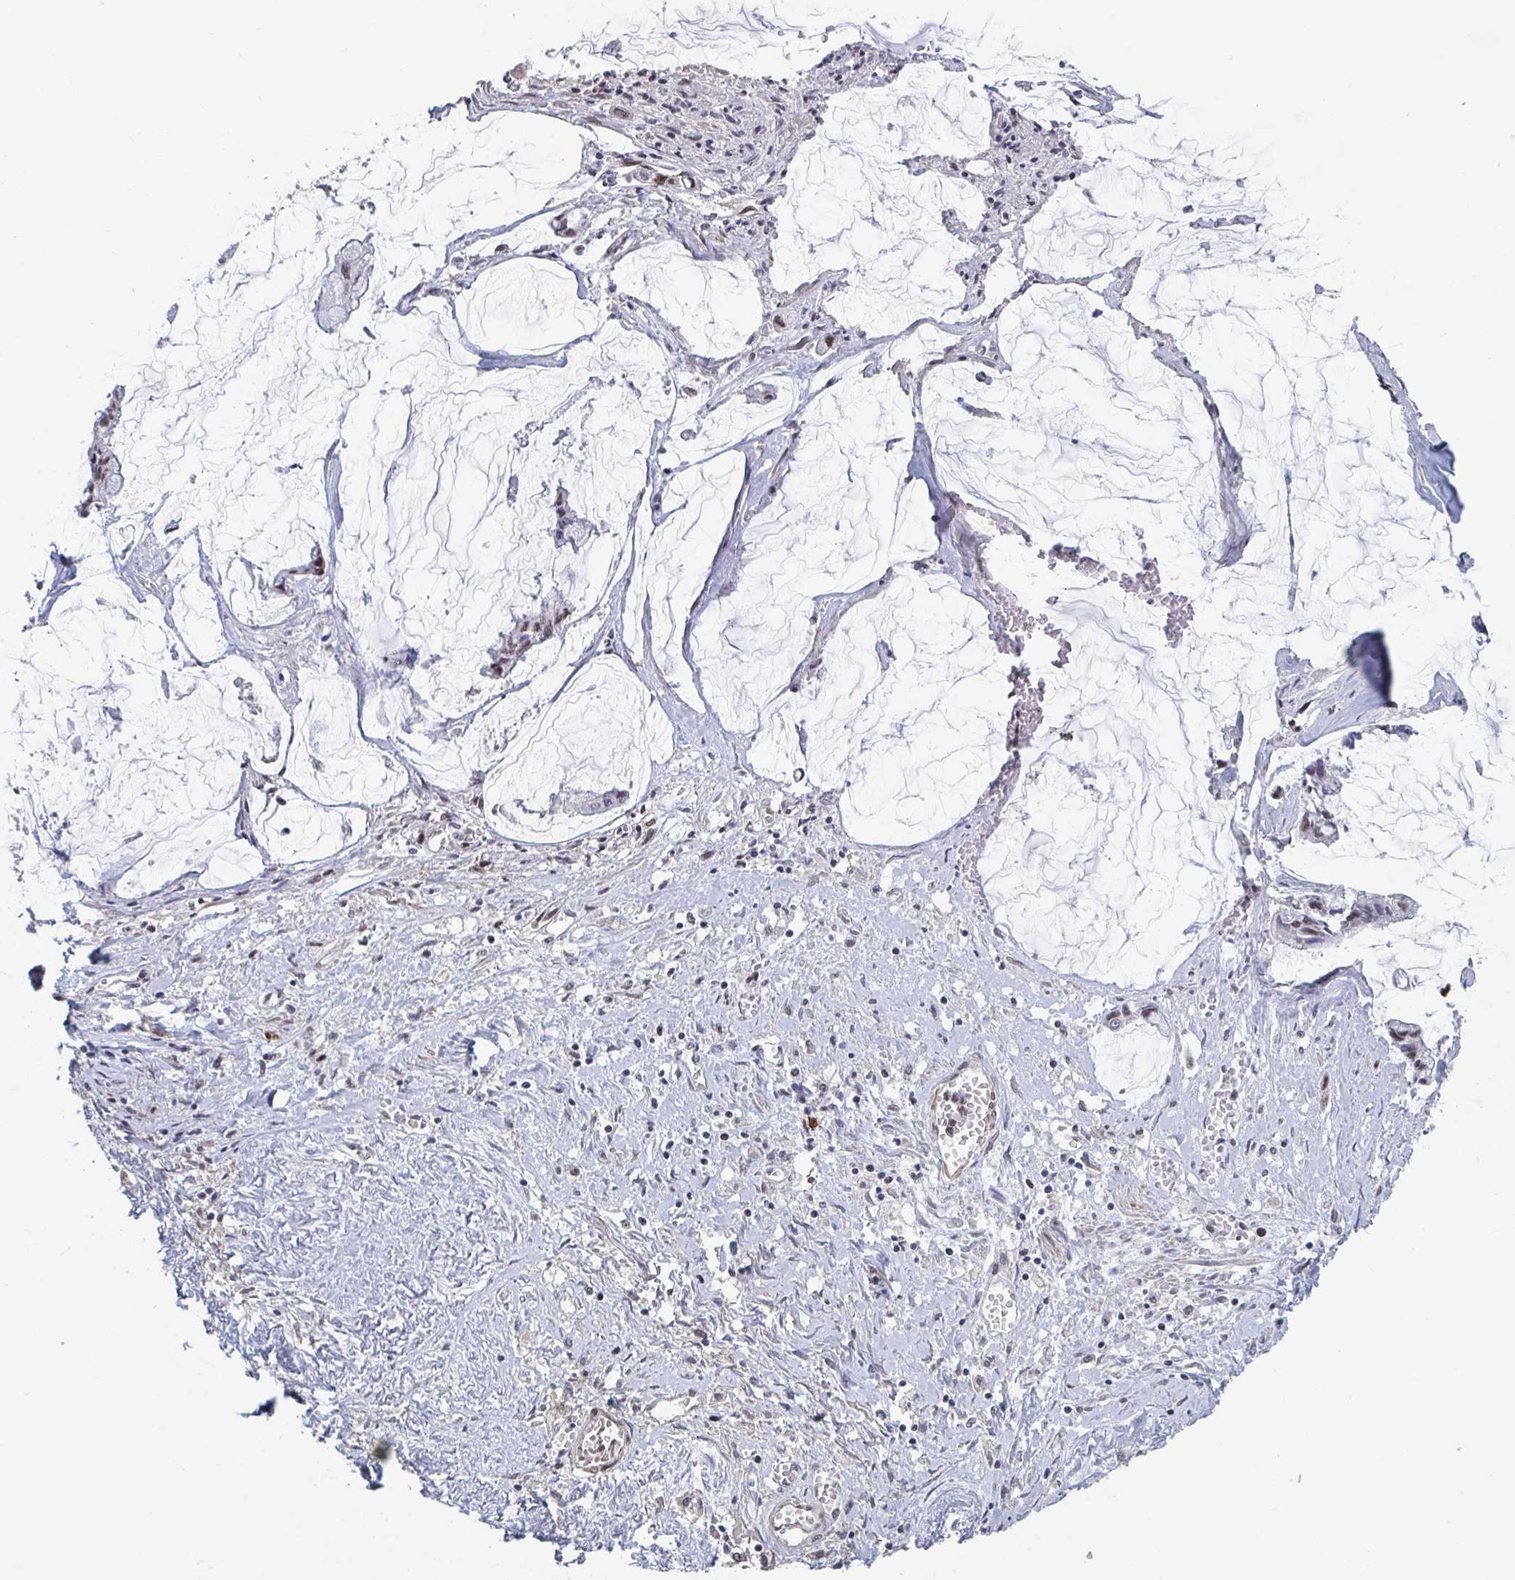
{"staining": {"intensity": "moderate", "quantity": ">75%", "location": "nuclear"}, "tissue": "ovarian cancer", "cell_type": "Tumor cells", "image_type": "cancer", "snomed": [{"axis": "morphology", "description": "Cystadenocarcinoma, mucinous, NOS"}, {"axis": "topography", "description": "Ovary"}], "caption": "This histopathology image shows immunohistochemistry (IHC) staining of human mucinous cystadenocarcinoma (ovarian), with medium moderate nuclear expression in approximately >75% of tumor cells.", "gene": "BCL7B", "patient": {"sex": "female", "age": 90}}